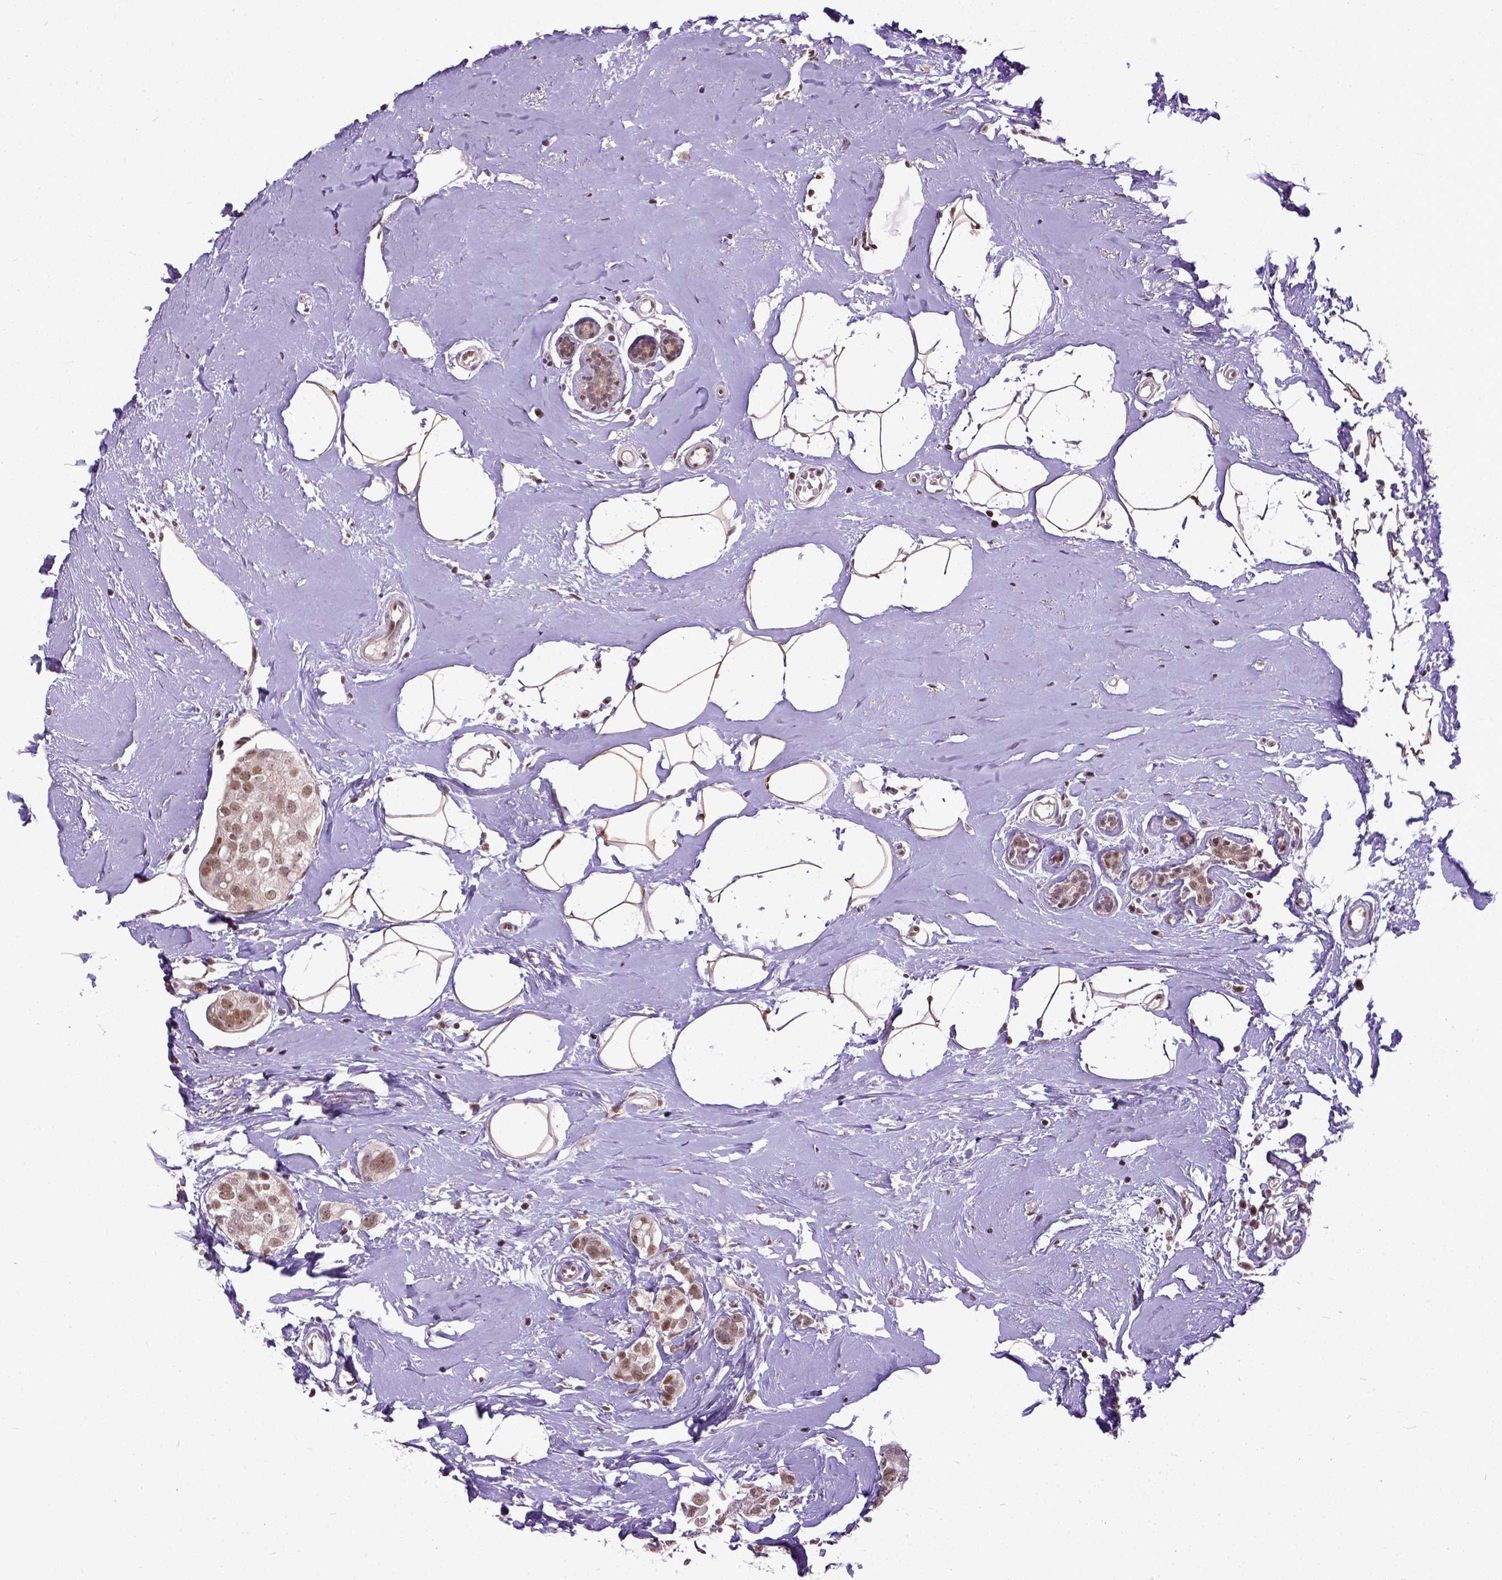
{"staining": {"intensity": "moderate", "quantity": ">75%", "location": "nuclear"}, "tissue": "breast cancer", "cell_type": "Tumor cells", "image_type": "cancer", "snomed": [{"axis": "morphology", "description": "Duct carcinoma"}, {"axis": "topography", "description": "Breast"}], "caption": "Breast cancer stained for a protein (brown) shows moderate nuclear positive staining in approximately >75% of tumor cells.", "gene": "UBA3", "patient": {"sex": "female", "age": 40}}